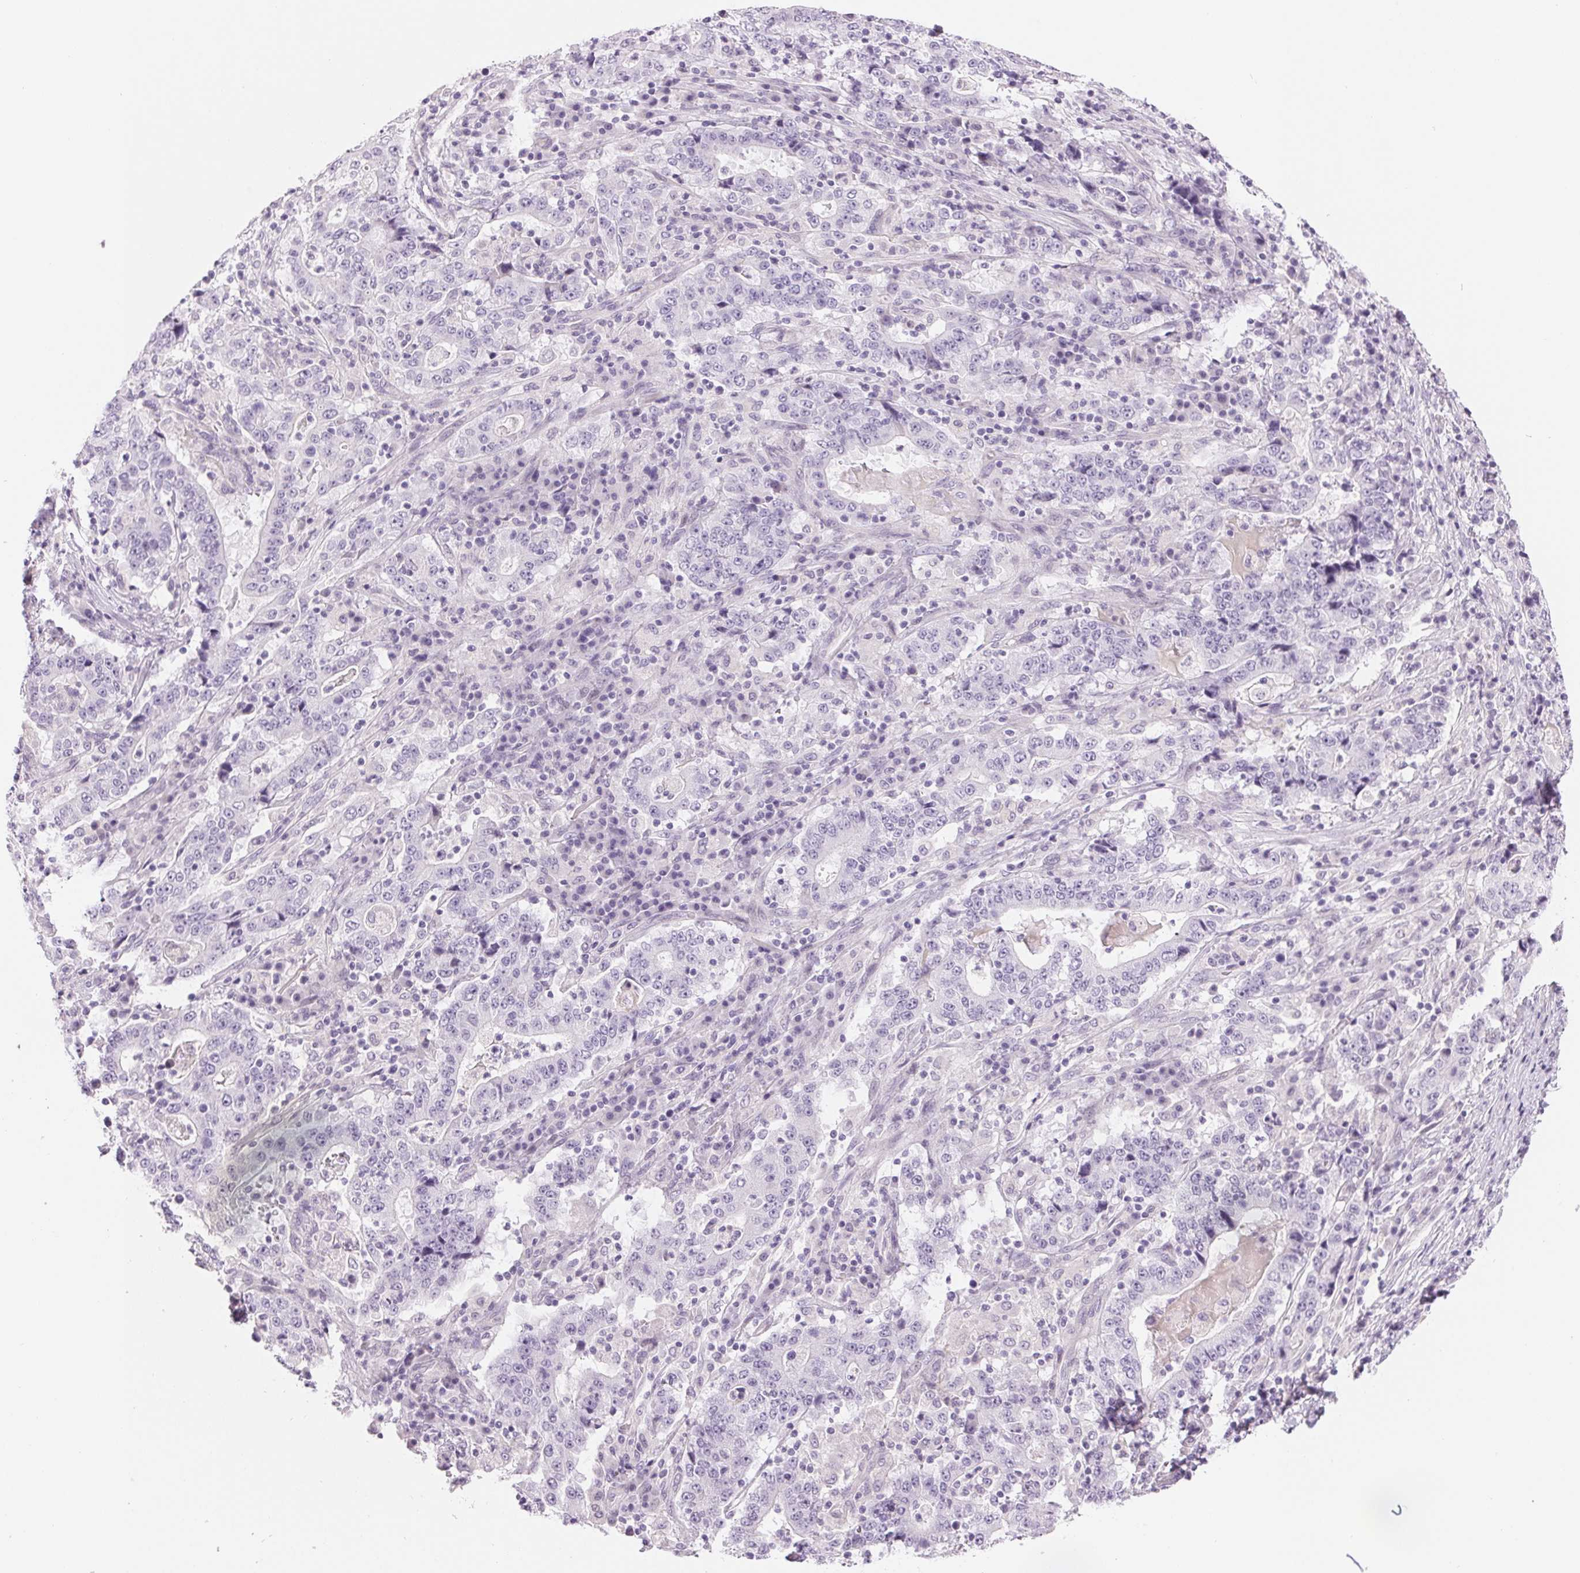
{"staining": {"intensity": "negative", "quantity": "none", "location": "none"}, "tissue": "stomach cancer", "cell_type": "Tumor cells", "image_type": "cancer", "snomed": [{"axis": "morphology", "description": "Normal tissue, NOS"}, {"axis": "morphology", "description": "Adenocarcinoma, NOS"}, {"axis": "topography", "description": "Stomach, upper"}, {"axis": "topography", "description": "Stomach"}], "caption": "Immunohistochemistry photomicrograph of neoplastic tissue: human stomach adenocarcinoma stained with DAB shows no significant protein staining in tumor cells. (DAB immunohistochemistry (IHC) with hematoxylin counter stain).", "gene": "CCDC168", "patient": {"sex": "male", "age": 59}}